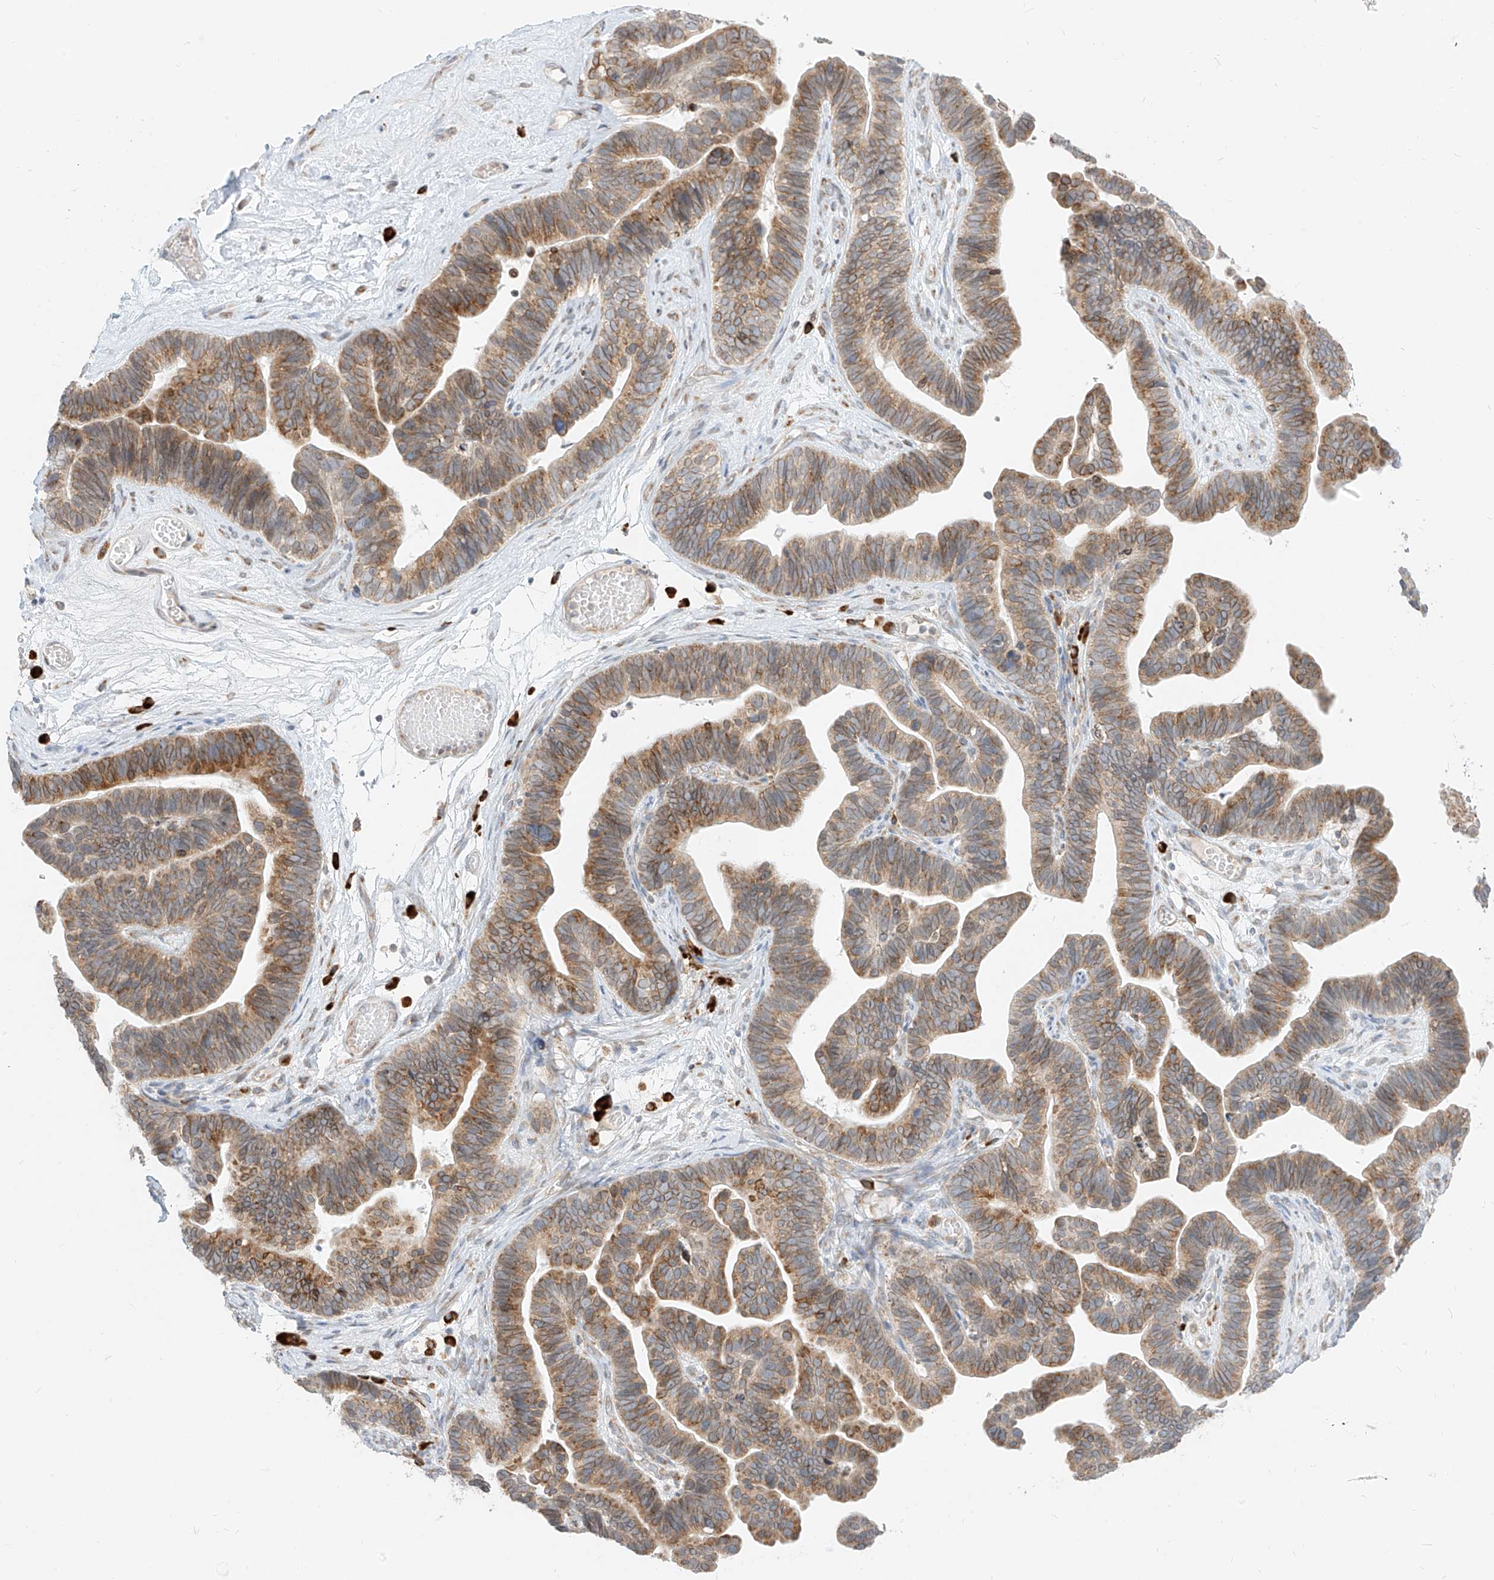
{"staining": {"intensity": "moderate", "quantity": "25%-75%", "location": "cytoplasmic/membranous"}, "tissue": "ovarian cancer", "cell_type": "Tumor cells", "image_type": "cancer", "snomed": [{"axis": "morphology", "description": "Cystadenocarcinoma, serous, NOS"}, {"axis": "topography", "description": "Ovary"}], "caption": "The image reveals staining of serous cystadenocarcinoma (ovarian), revealing moderate cytoplasmic/membranous protein expression (brown color) within tumor cells.", "gene": "STT3A", "patient": {"sex": "female", "age": 56}}